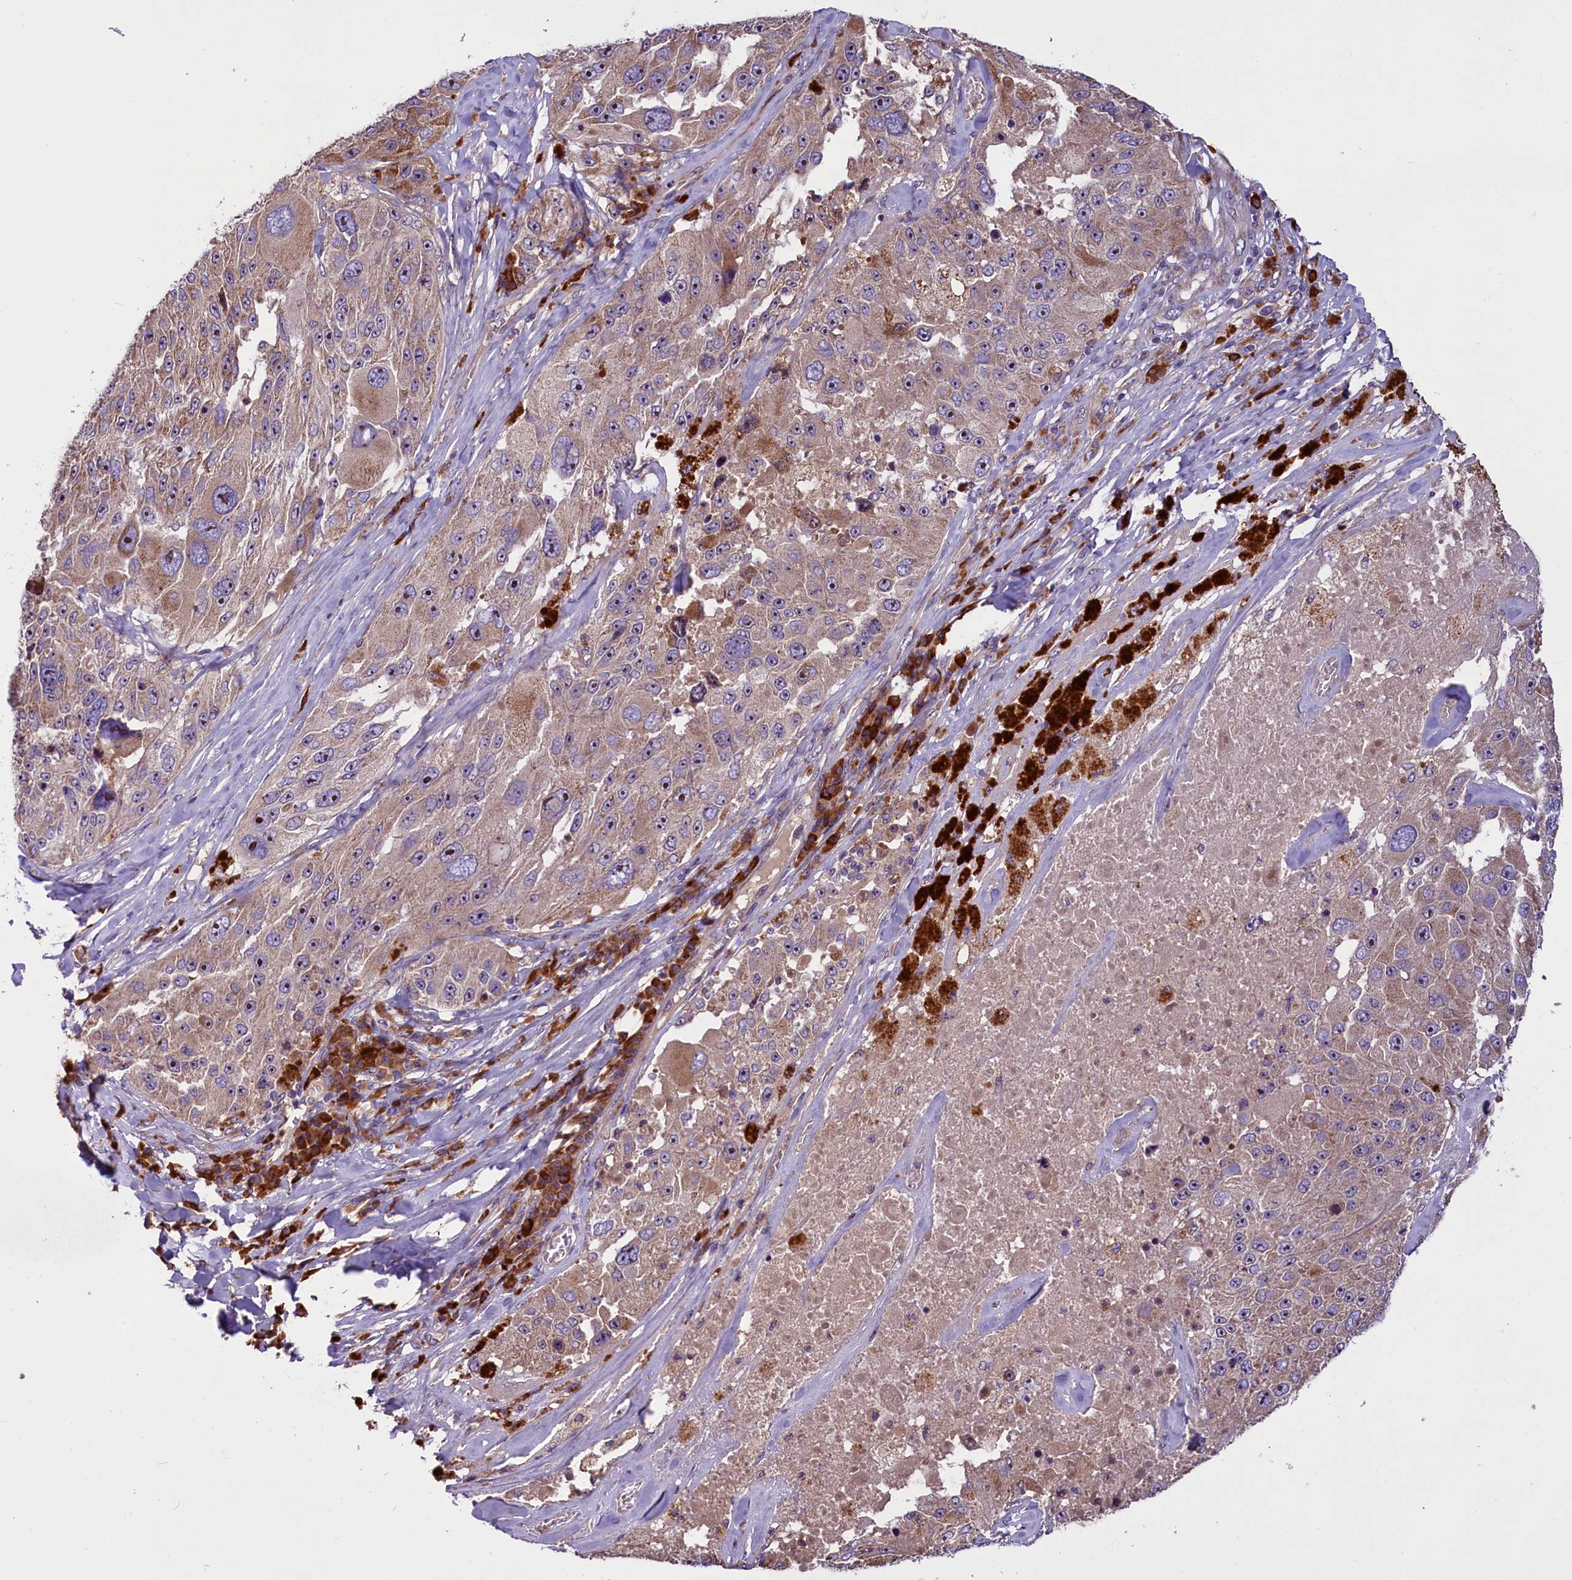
{"staining": {"intensity": "moderate", "quantity": ">75%", "location": "cytoplasmic/membranous"}, "tissue": "melanoma", "cell_type": "Tumor cells", "image_type": "cancer", "snomed": [{"axis": "morphology", "description": "Malignant melanoma, Metastatic site"}, {"axis": "topography", "description": "Lymph node"}], "caption": "Melanoma was stained to show a protein in brown. There is medium levels of moderate cytoplasmic/membranous positivity in about >75% of tumor cells.", "gene": "FRY", "patient": {"sex": "male", "age": 62}}